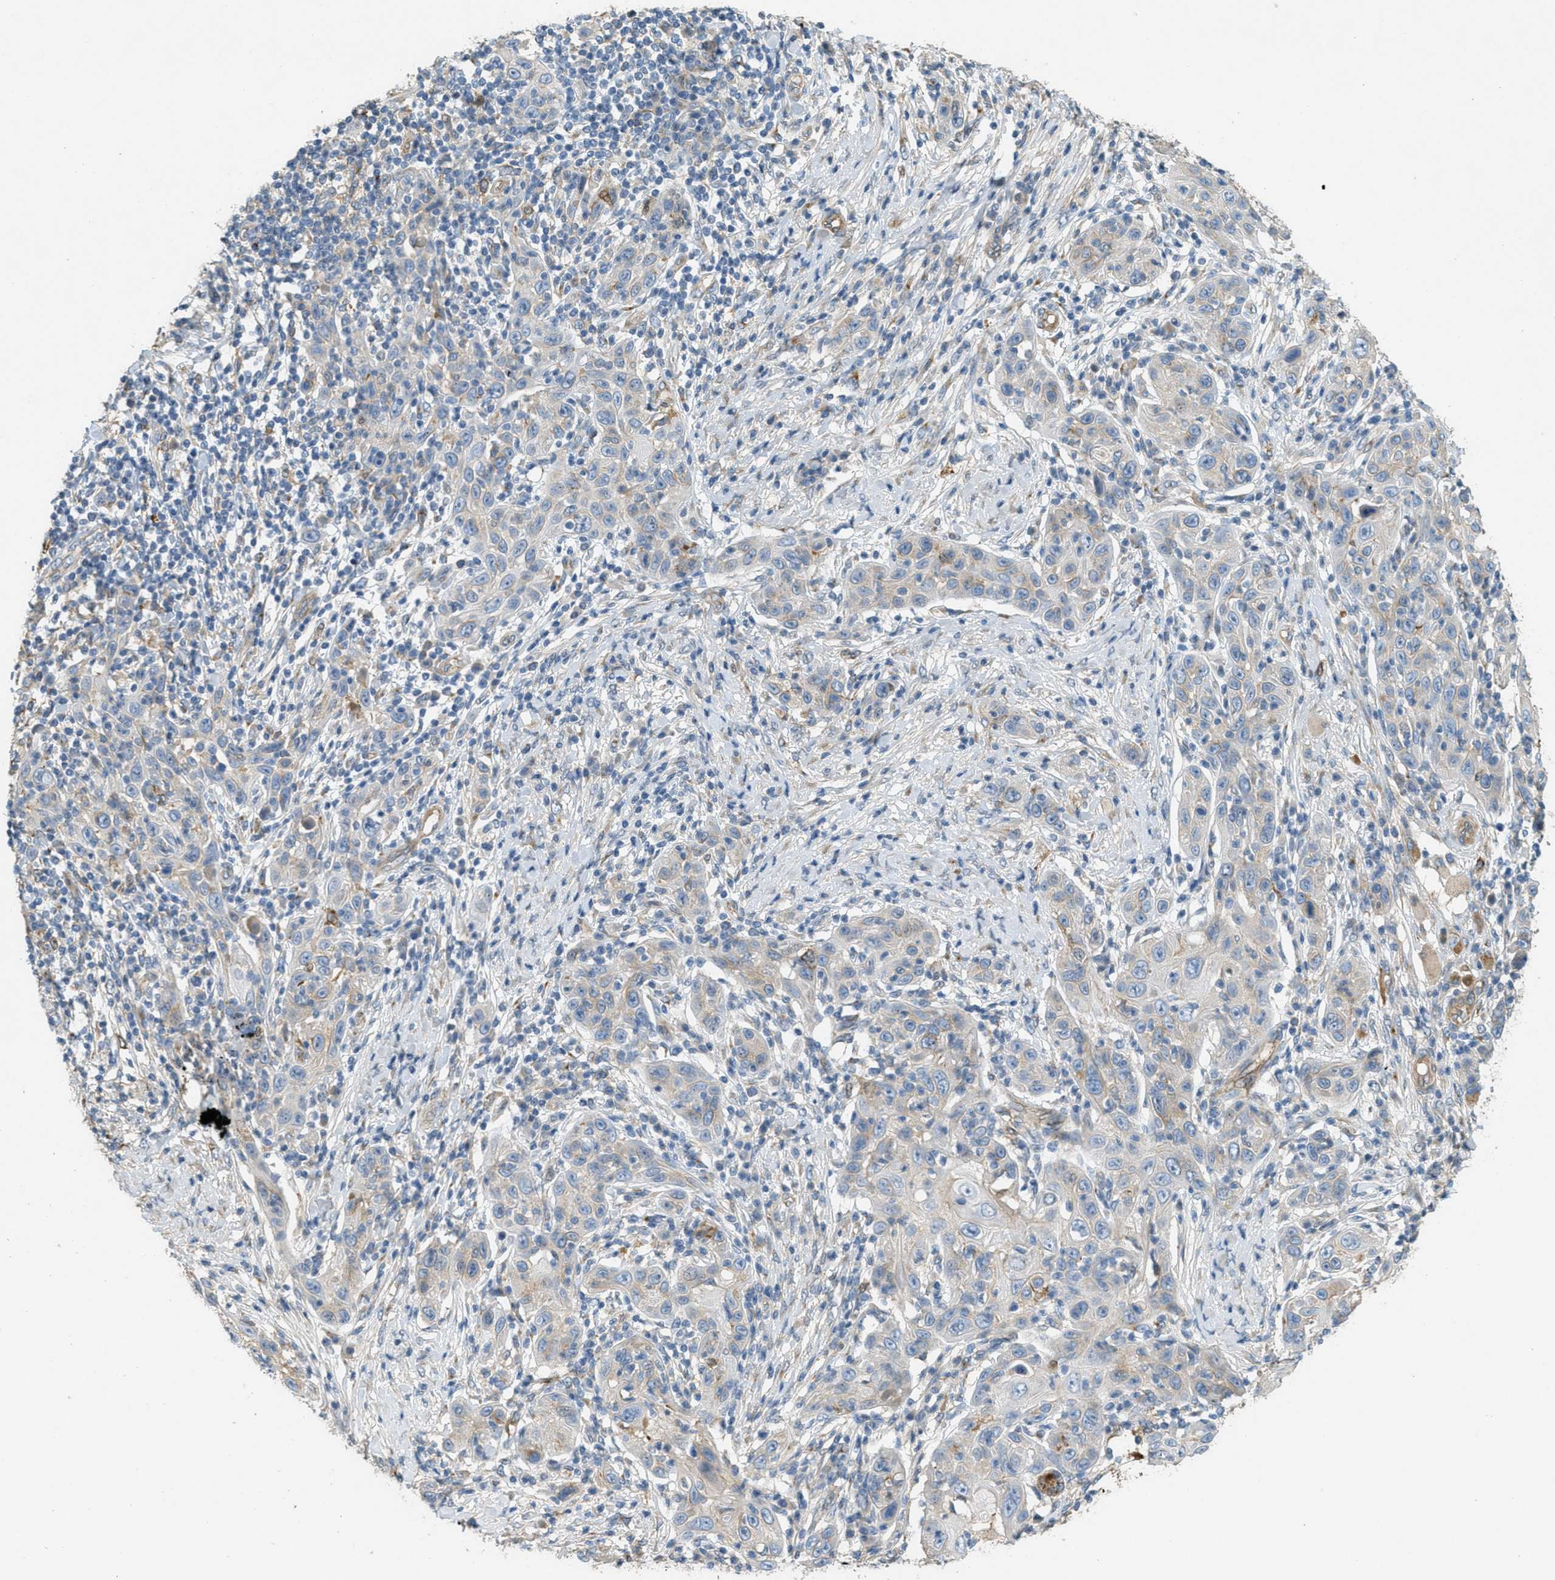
{"staining": {"intensity": "negative", "quantity": "none", "location": "none"}, "tissue": "skin cancer", "cell_type": "Tumor cells", "image_type": "cancer", "snomed": [{"axis": "morphology", "description": "Squamous cell carcinoma, NOS"}, {"axis": "topography", "description": "Skin"}], "caption": "This is an immunohistochemistry image of human skin cancer. There is no positivity in tumor cells.", "gene": "ADCY5", "patient": {"sex": "female", "age": 88}}